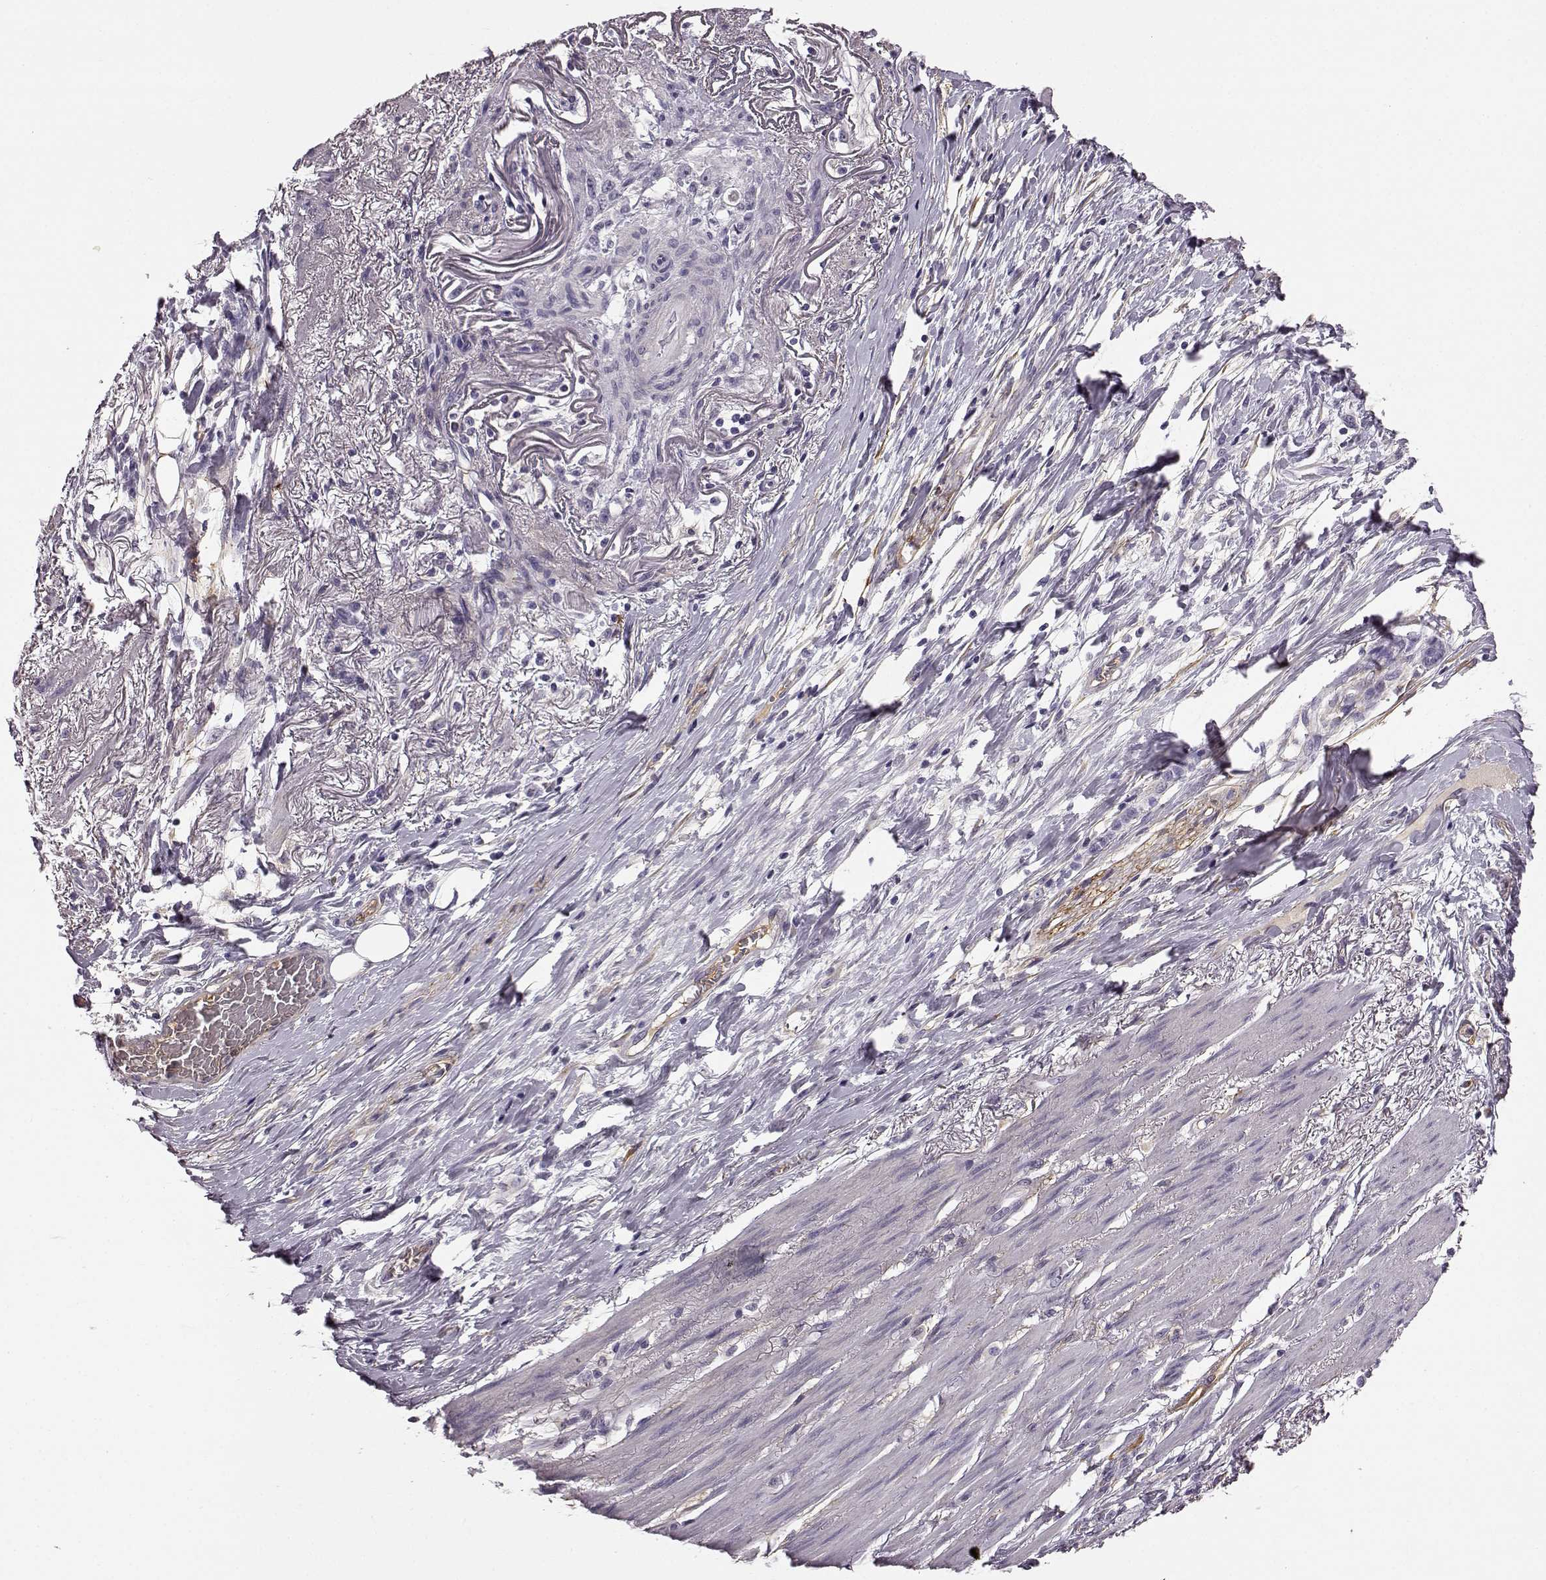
{"staining": {"intensity": "negative", "quantity": "none", "location": "none"}, "tissue": "stomach cancer", "cell_type": "Tumor cells", "image_type": "cancer", "snomed": [{"axis": "morphology", "description": "Adenocarcinoma, NOS"}, {"axis": "topography", "description": "Stomach"}], "caption": "A high-resolution photomicrograph shows IHC staining of stomach cancer (adenocarcinoma), which demonstrates no significant staining in tumor cells.", "gene": "TRIM69", "patient": {"sex": "female", "age": 84}}